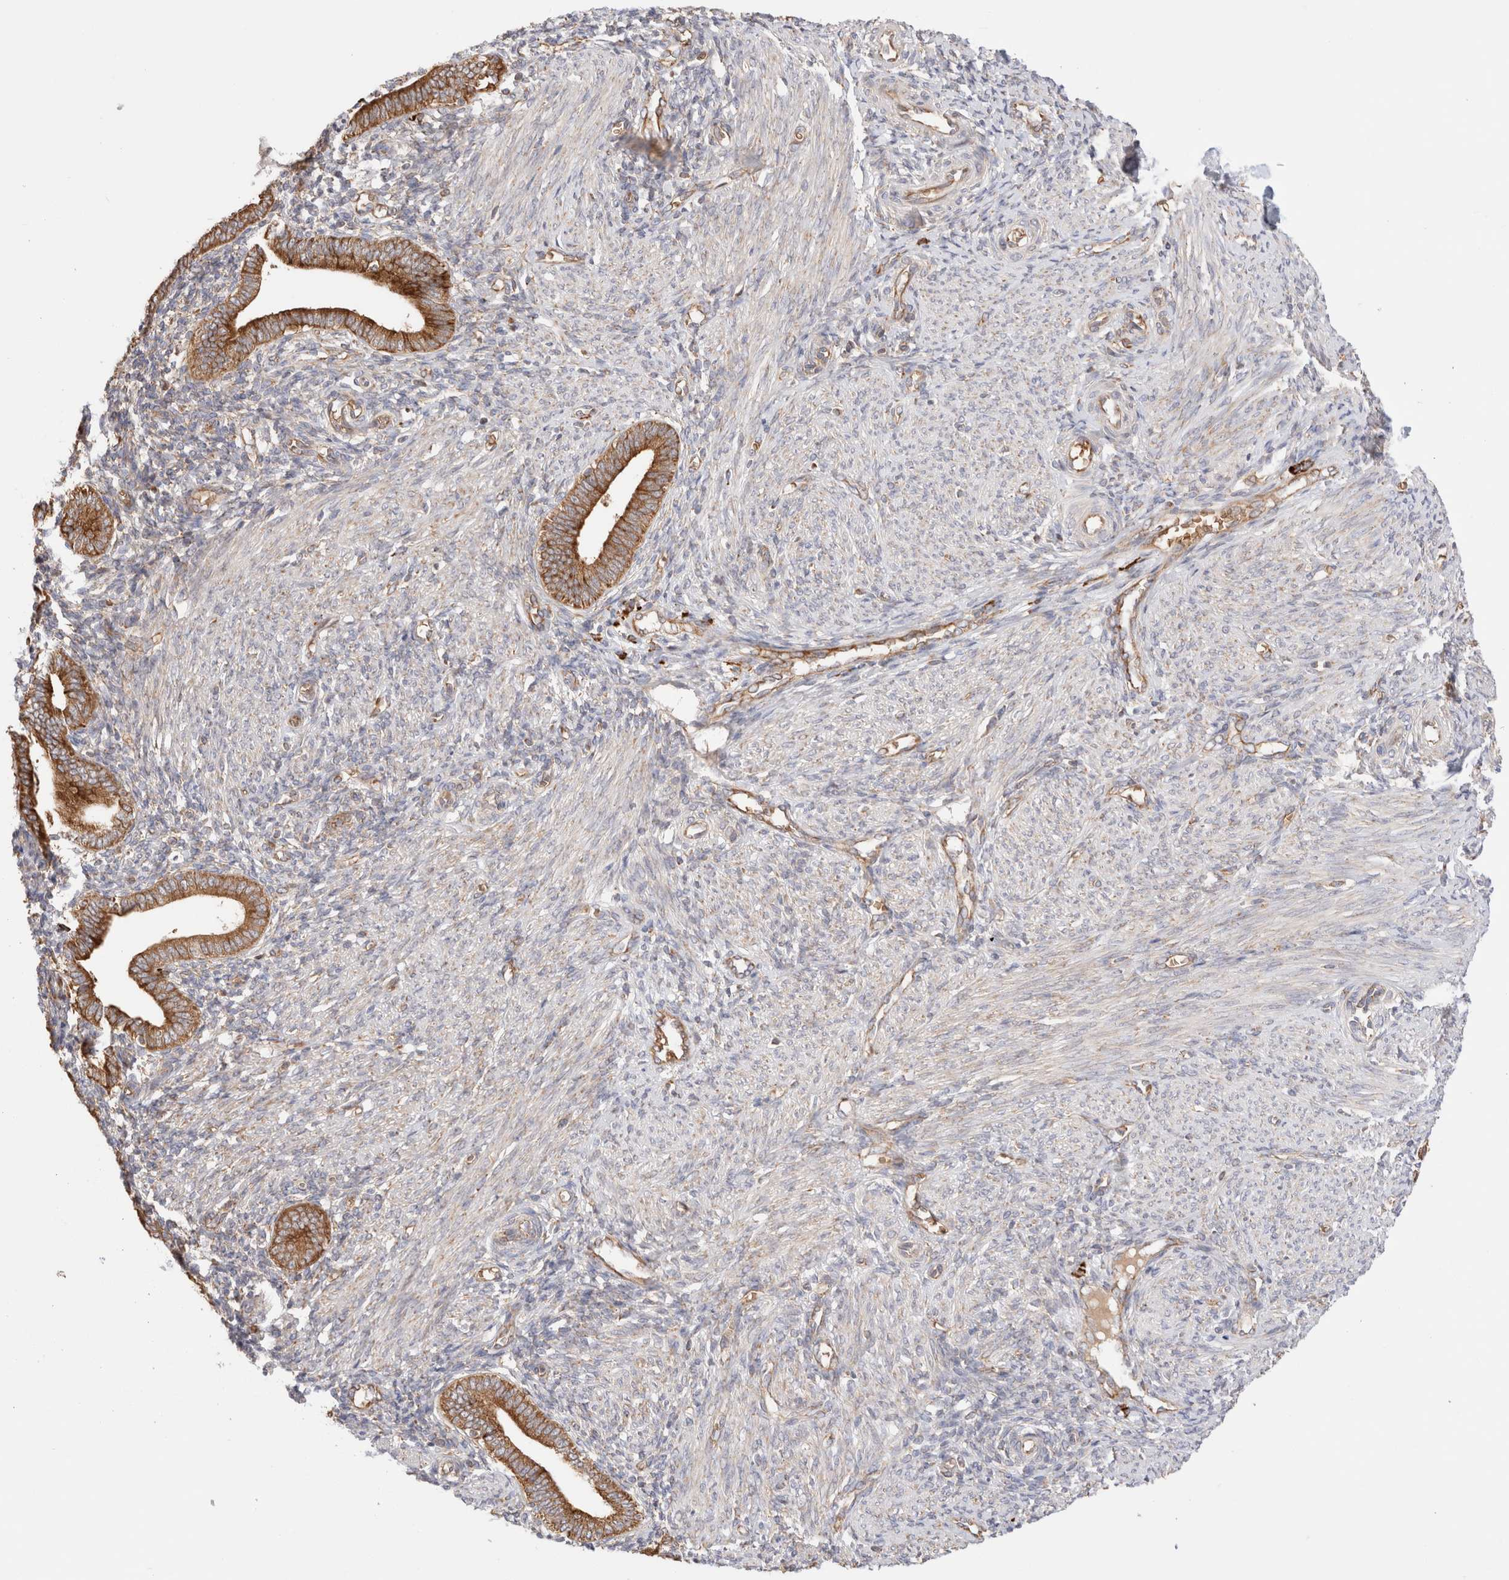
{"staining": {"intensity": "moderate", "quantity": "25%-75%", "location": "cytoplasmic/membranous"}, "tissue": "endometrium", "cell_type": "Cells in endometrial stroma", "image_type": "normal", "snomed": [{"axis": "morphology", "description": "Normal tissue, NOS"}, {"axis": "topography", "description": "Uterus"}, {"axis": "topography", "description": "Endometrium"}], "caption": "Immunohistochemistry of normal endometrium displays medium levels of moderate cytoplasmic/membranous expression in approximately 25%-75% of cells in endometrial stroma. (DAB IHC, brown staining for protein, blue staining for nuclei).", "gene": "UTS2B", "patient": {"sex": "female", "age": 33}}